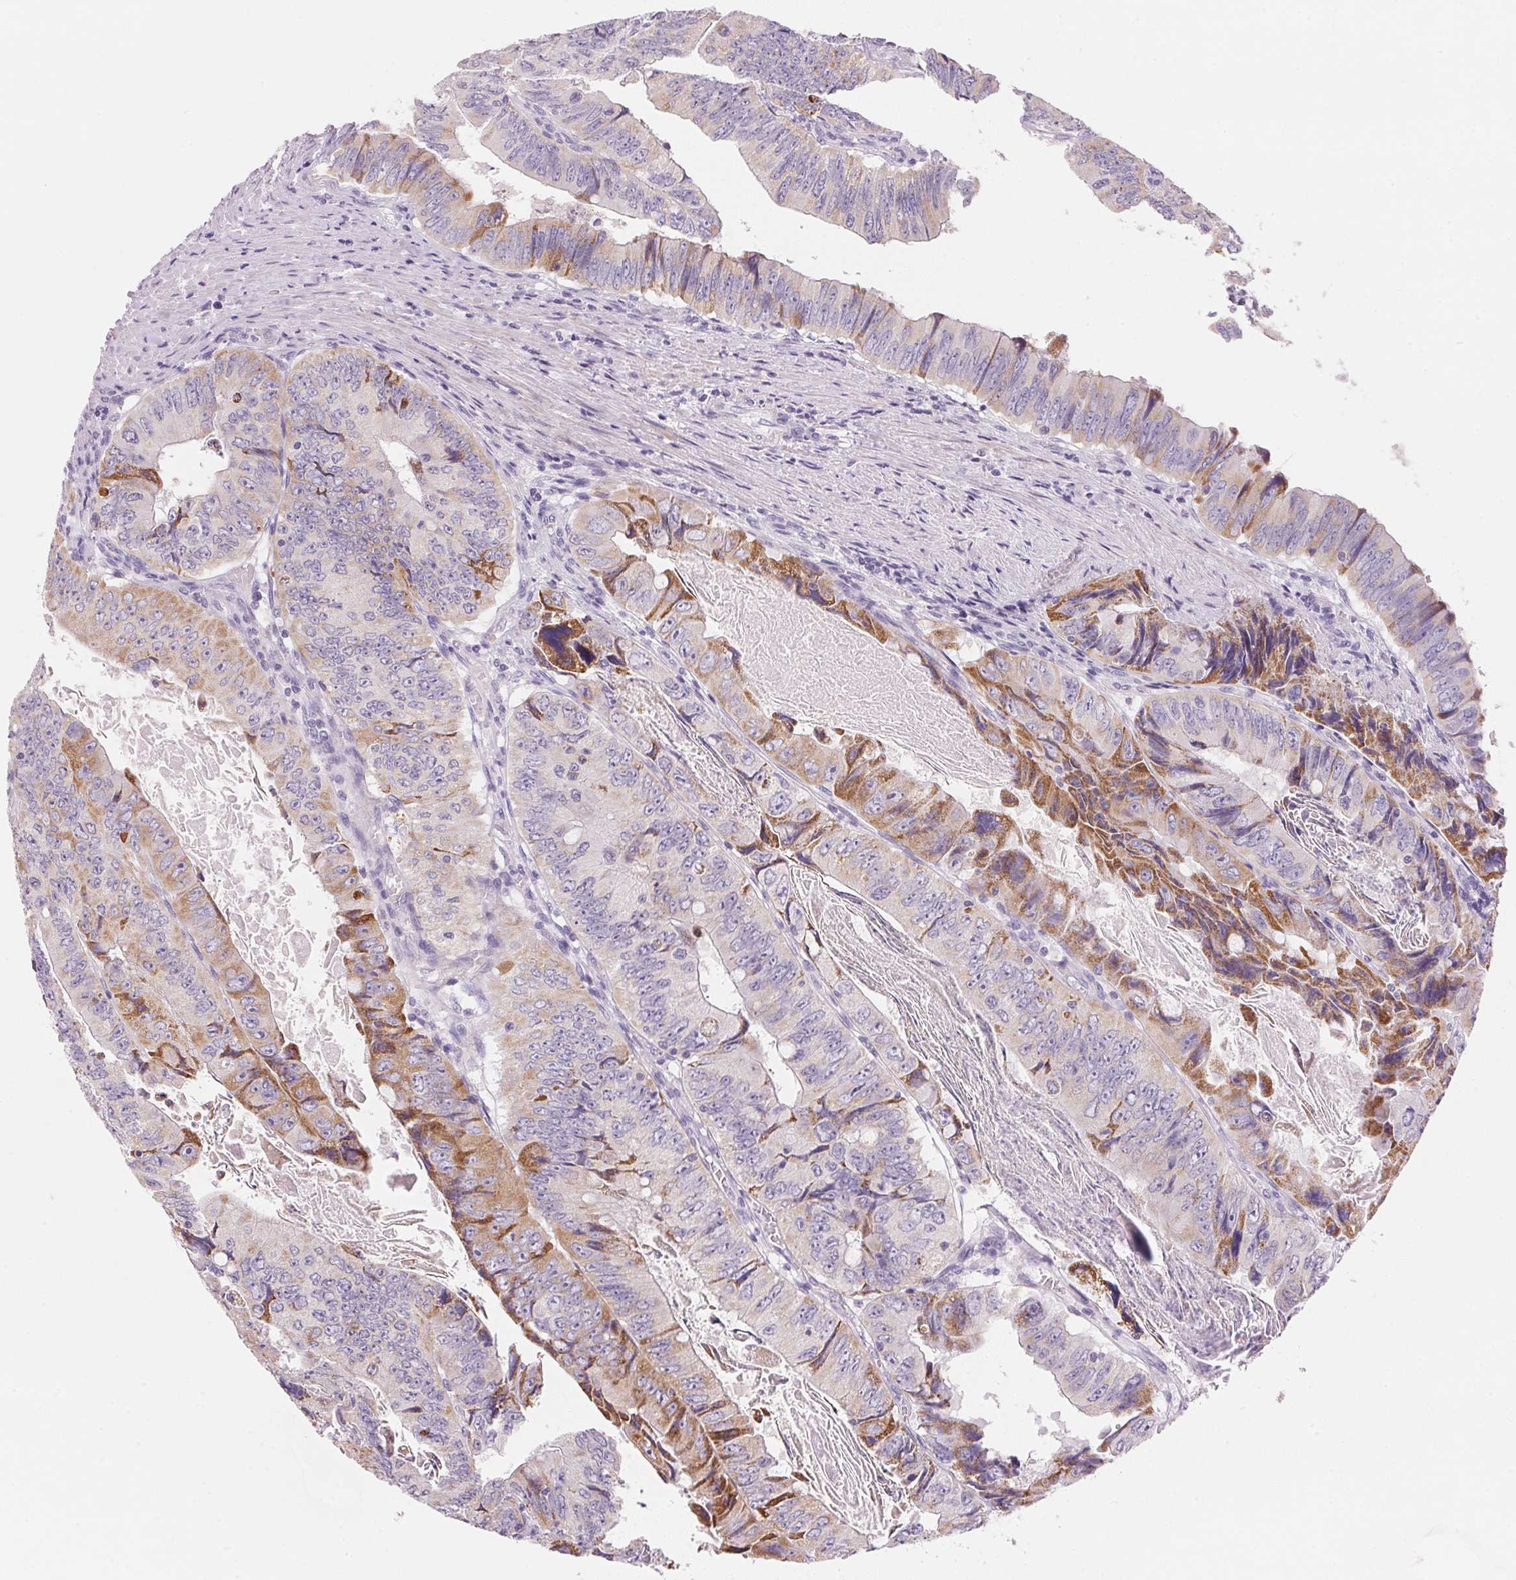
{"staining": {"intensity": "moderate", "quantity": "<25%", "location": "cytoplasmic/membranous"}, "tissue": "colorectal cancer", "cell_type": "Tumor cells", "image_type": "cancer", "snomed": [{"axis": "morphology", "description": "Adenocarcinoma, NOS"}, {"axis": "topography", "description": "Colon"}], "caption": "A high-resolution image shows immunohistochemistry (IHC) staining of adenocarcinoma (colorectal), which exhibits moderate cytoplasmic/membranous expression in approximately <25% of tumor cells. Immunohistochemistry stains the protein of interest in brown and the nuclei are stained blue.", "gene": "CYP11B1", "patient": {"sex": "female", "age": 84}}